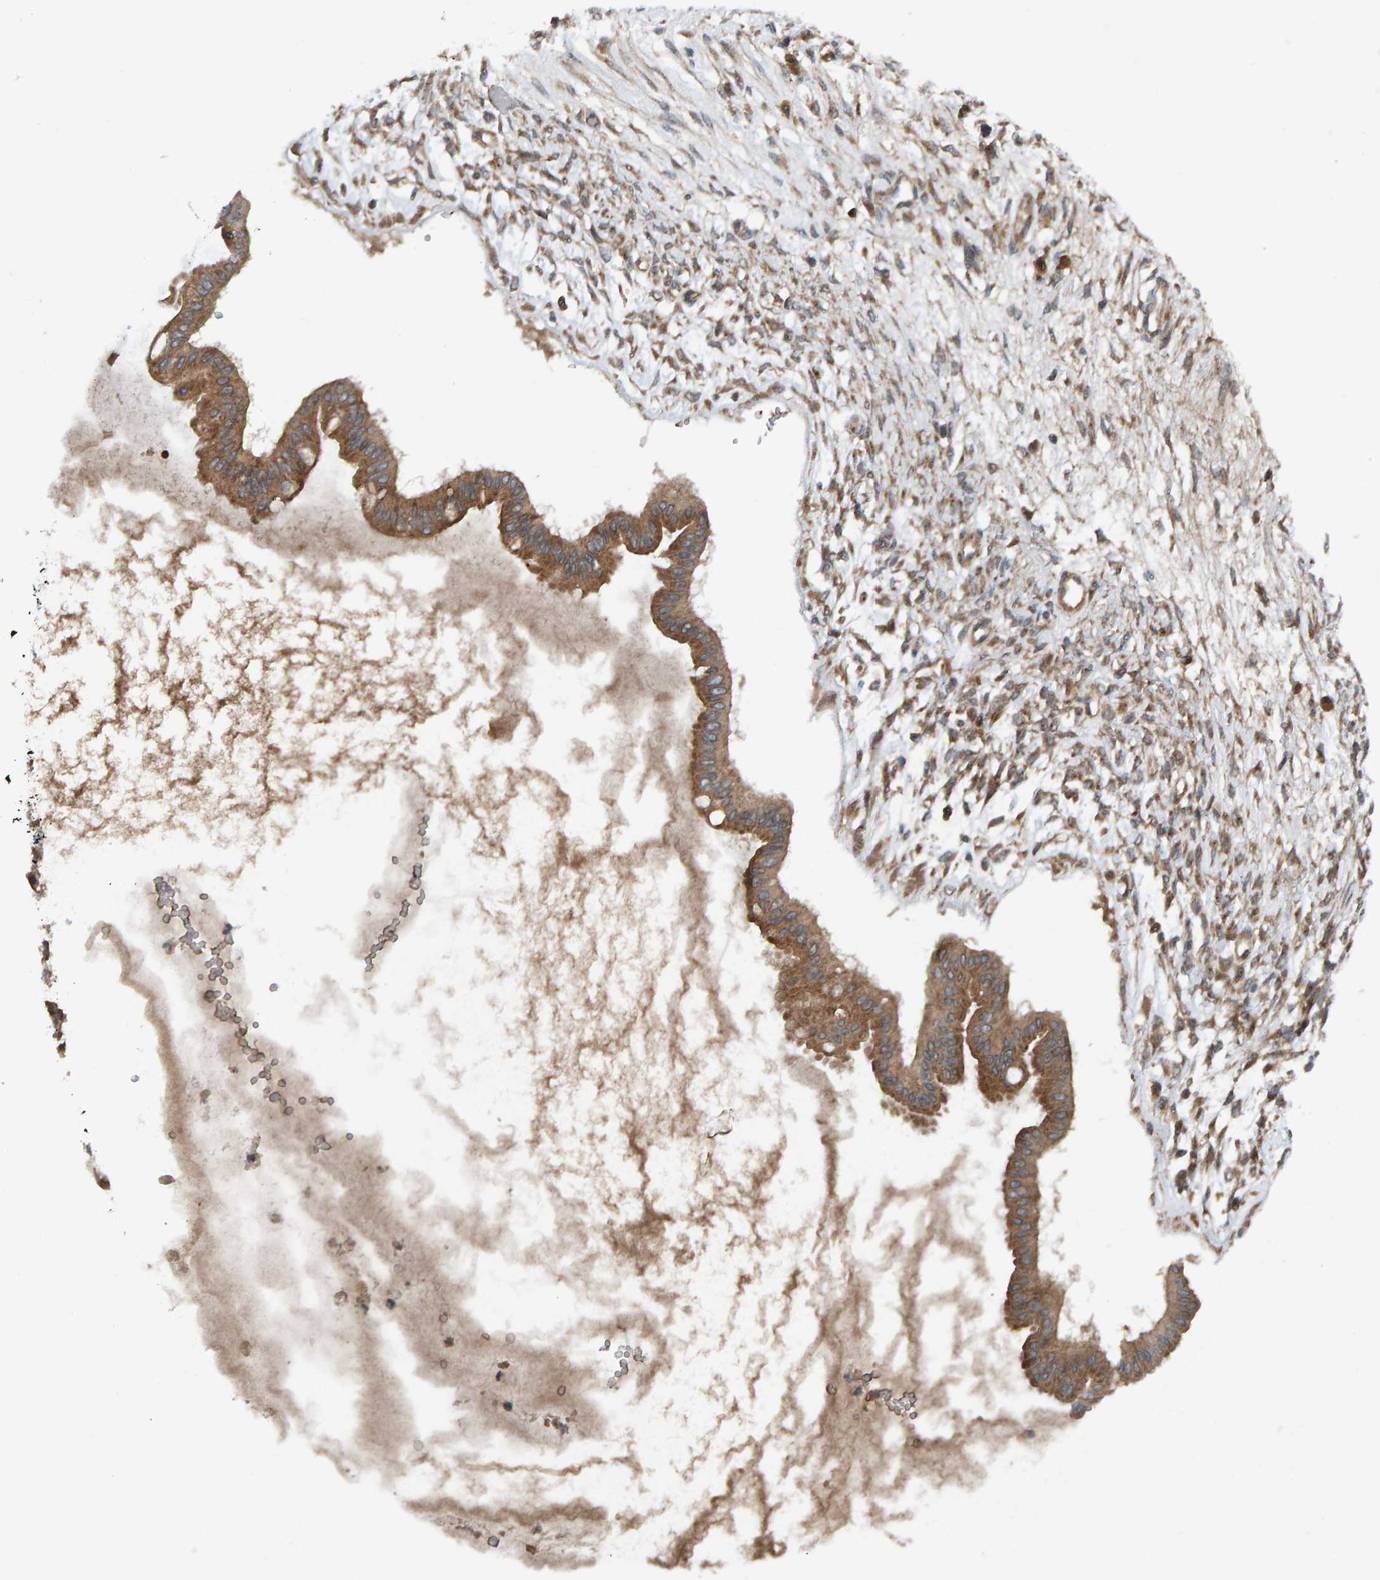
{"staining": {"intensity": "moderate", "quantity": ">75%", "location": "cytoplasmic/membranous"}, "tissue": "ovarian cancer", "cell_type": "Tumor cells", "image_type": "cancer", "snomed": [{"axis": "morphology", "description": "Cystadenocarcinoma, mucinous, NOS"}, {"axis": "topography", "description": "Ovary"}], "caption": "Immunohistochemistry (IHC) of human ovarian mucinous cystadenocarcinoma demonstrates medium levels of moderate cytoplasmic/membranous expression in about >75% of tumor cells. (DAB (3,3'-diaminobenzidine) IHC with brightfield microscopy, high magnification).", "gene": "CUEDC1", "patient": {"sex": "female", "age": 73}}